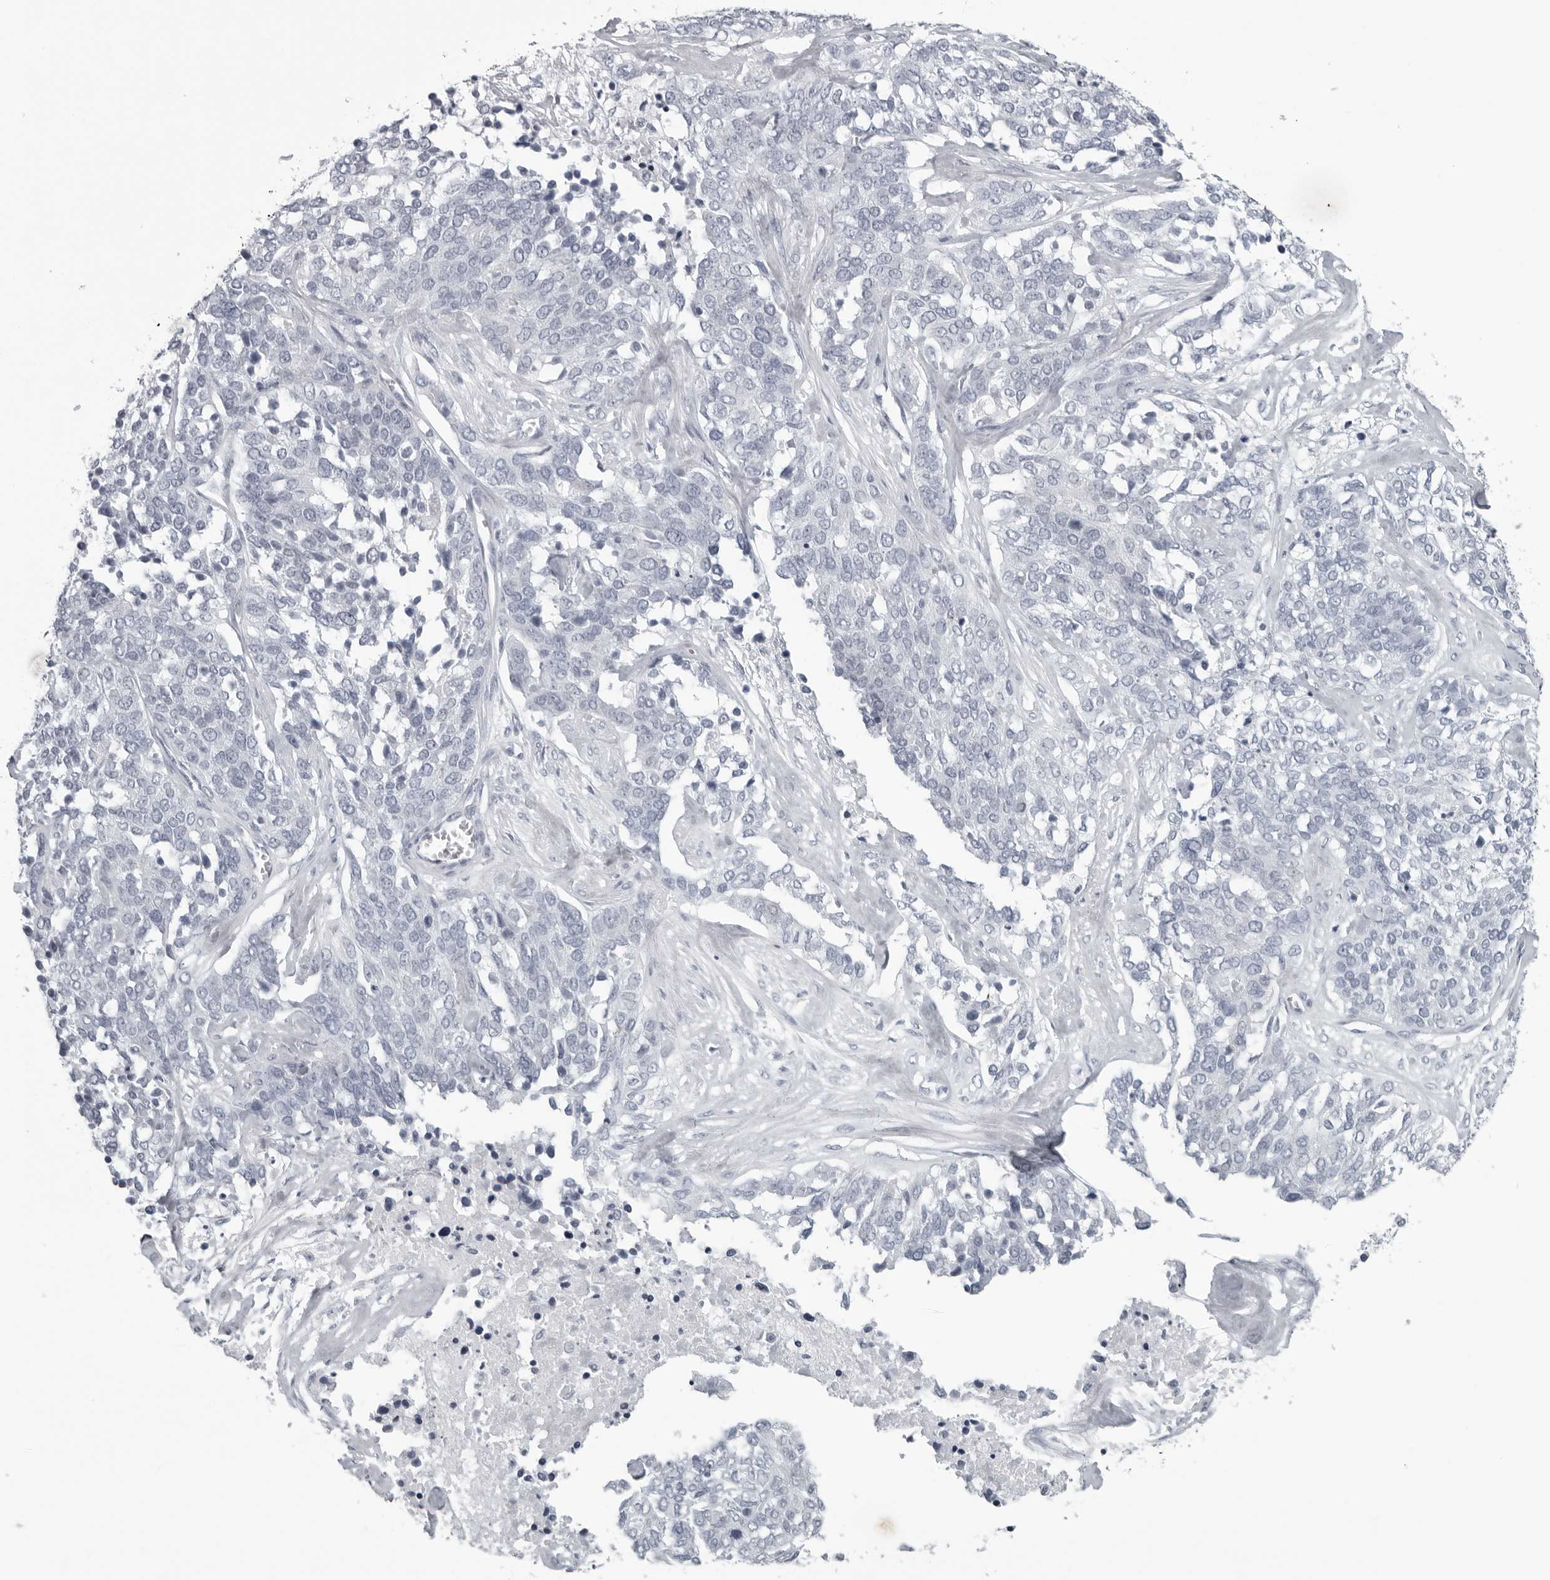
{"staining": {"intensity": "negative", "quantity": "none", "location": "none"}, "tissue": "ovarian cancer", "cell_type": "Tumor cells", "image_type": "cancer", "snomed": [{"axis": "morphology", "description": "Cystadenocarcinoma, serous, NOS"}, {"axis": "topography", "description": "Ovary"}], "caption": "Immunohistochemistry of human ovarian serous cystadenocarcinoma exhibits no positivity in tumor cells.", "gene": "OPLAH", "patient": {"sex": "female", "age": 44}}